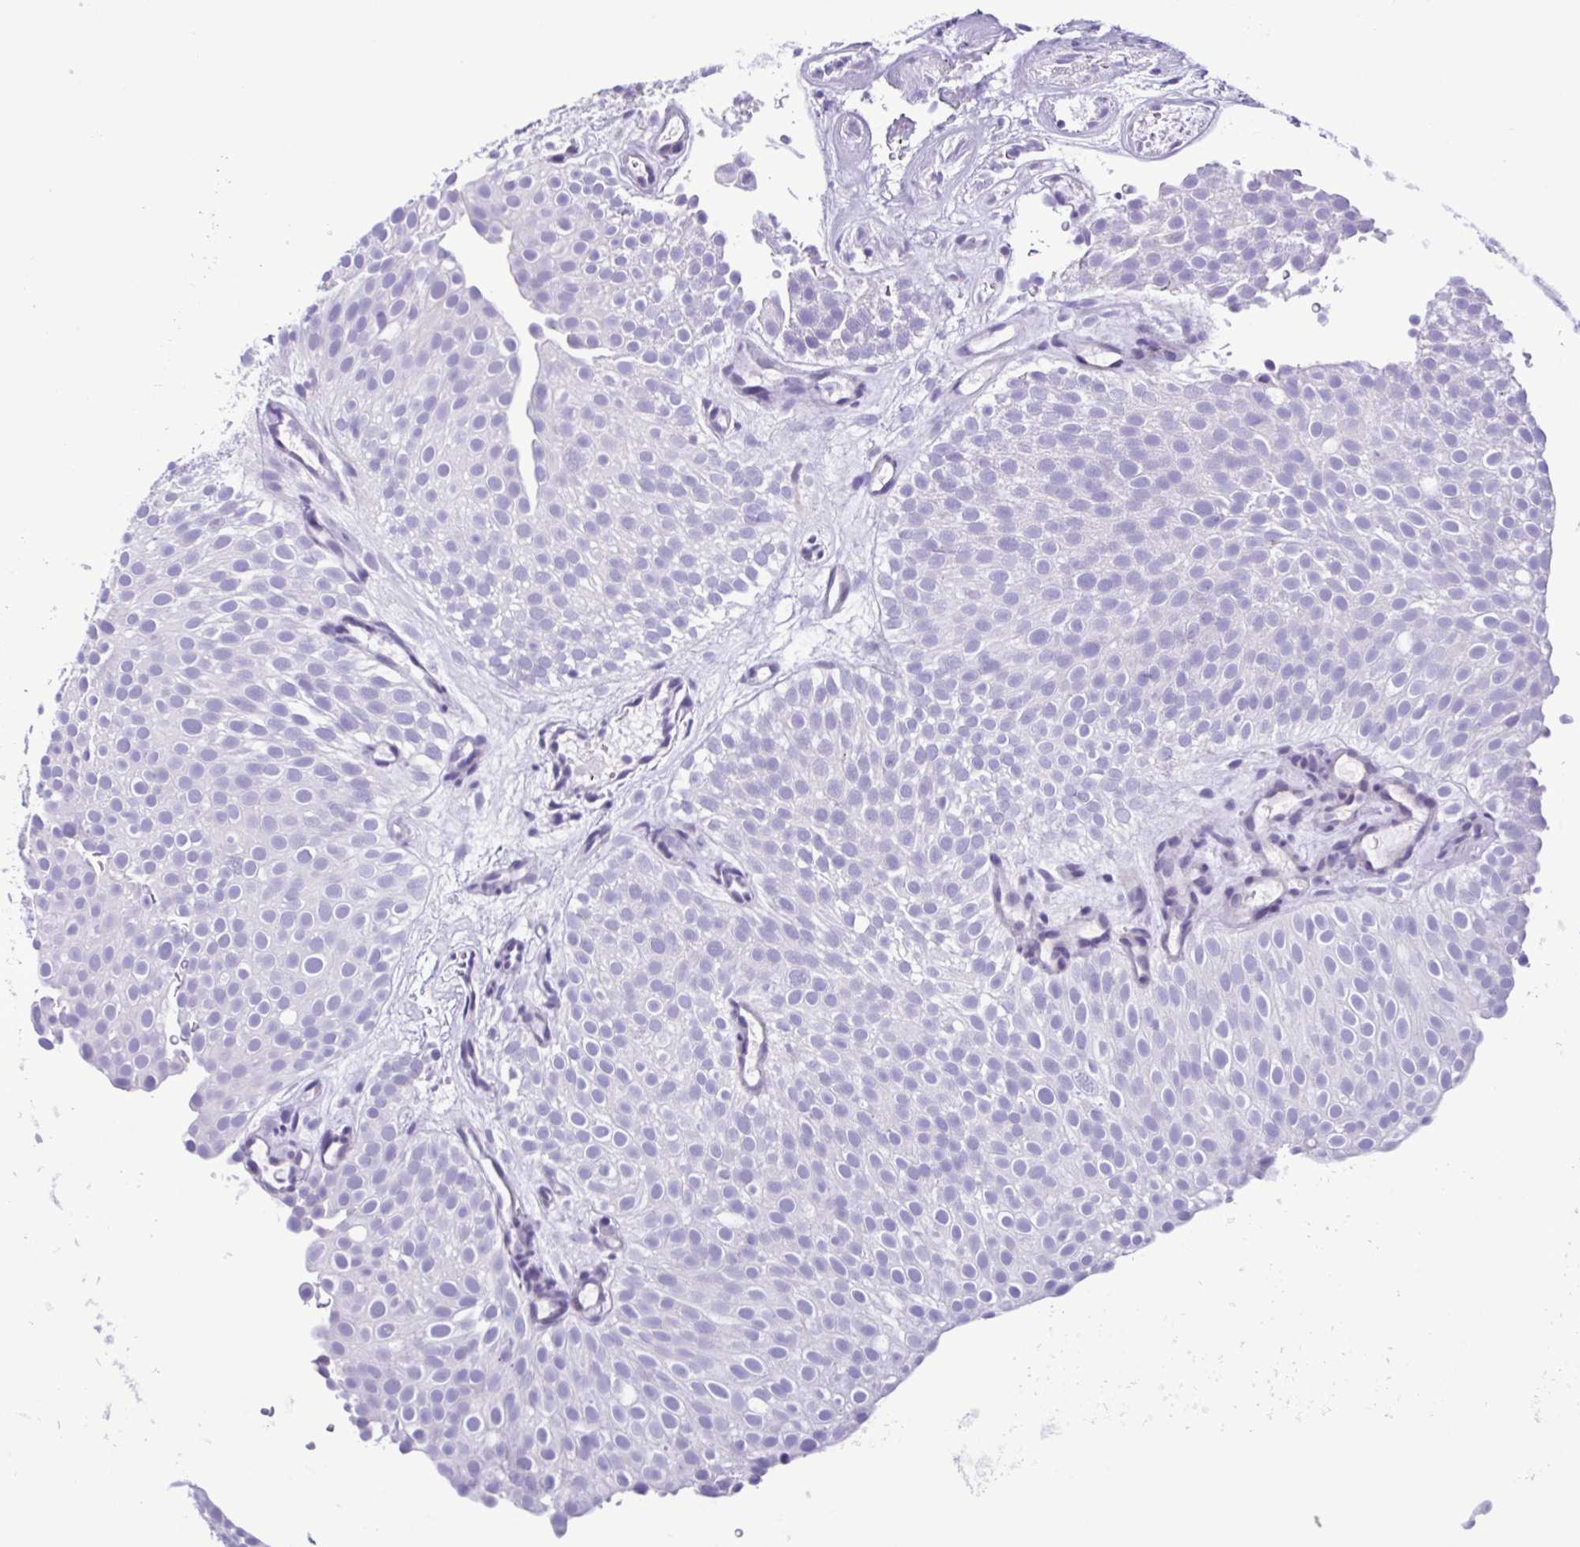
{"staining": {"intensity": "negative", "quantity": "none", "location": "none"}, "tissue": "urothelial cancer", "cell_type": "Tumor cells", "image_type": "cancer", "snomed": [{"axis": "morphology", "description": "Urothelial carcinoma, Low grade"}, {"axis": "topography", "description": "Urinary bladder"}], "caption": "Immunohistochemistry micrograph of human urothelial cancer stained for a protein (brown), which exhibits no positivity in tumor cells. The staining was performed using DAB to visualize the protein expression in brown, while the nuclei were stained in blue with hematoxylin (Magnification: 20x).", "gene": "SPATA16", "patient": {"sex": "male", "age": 78}}